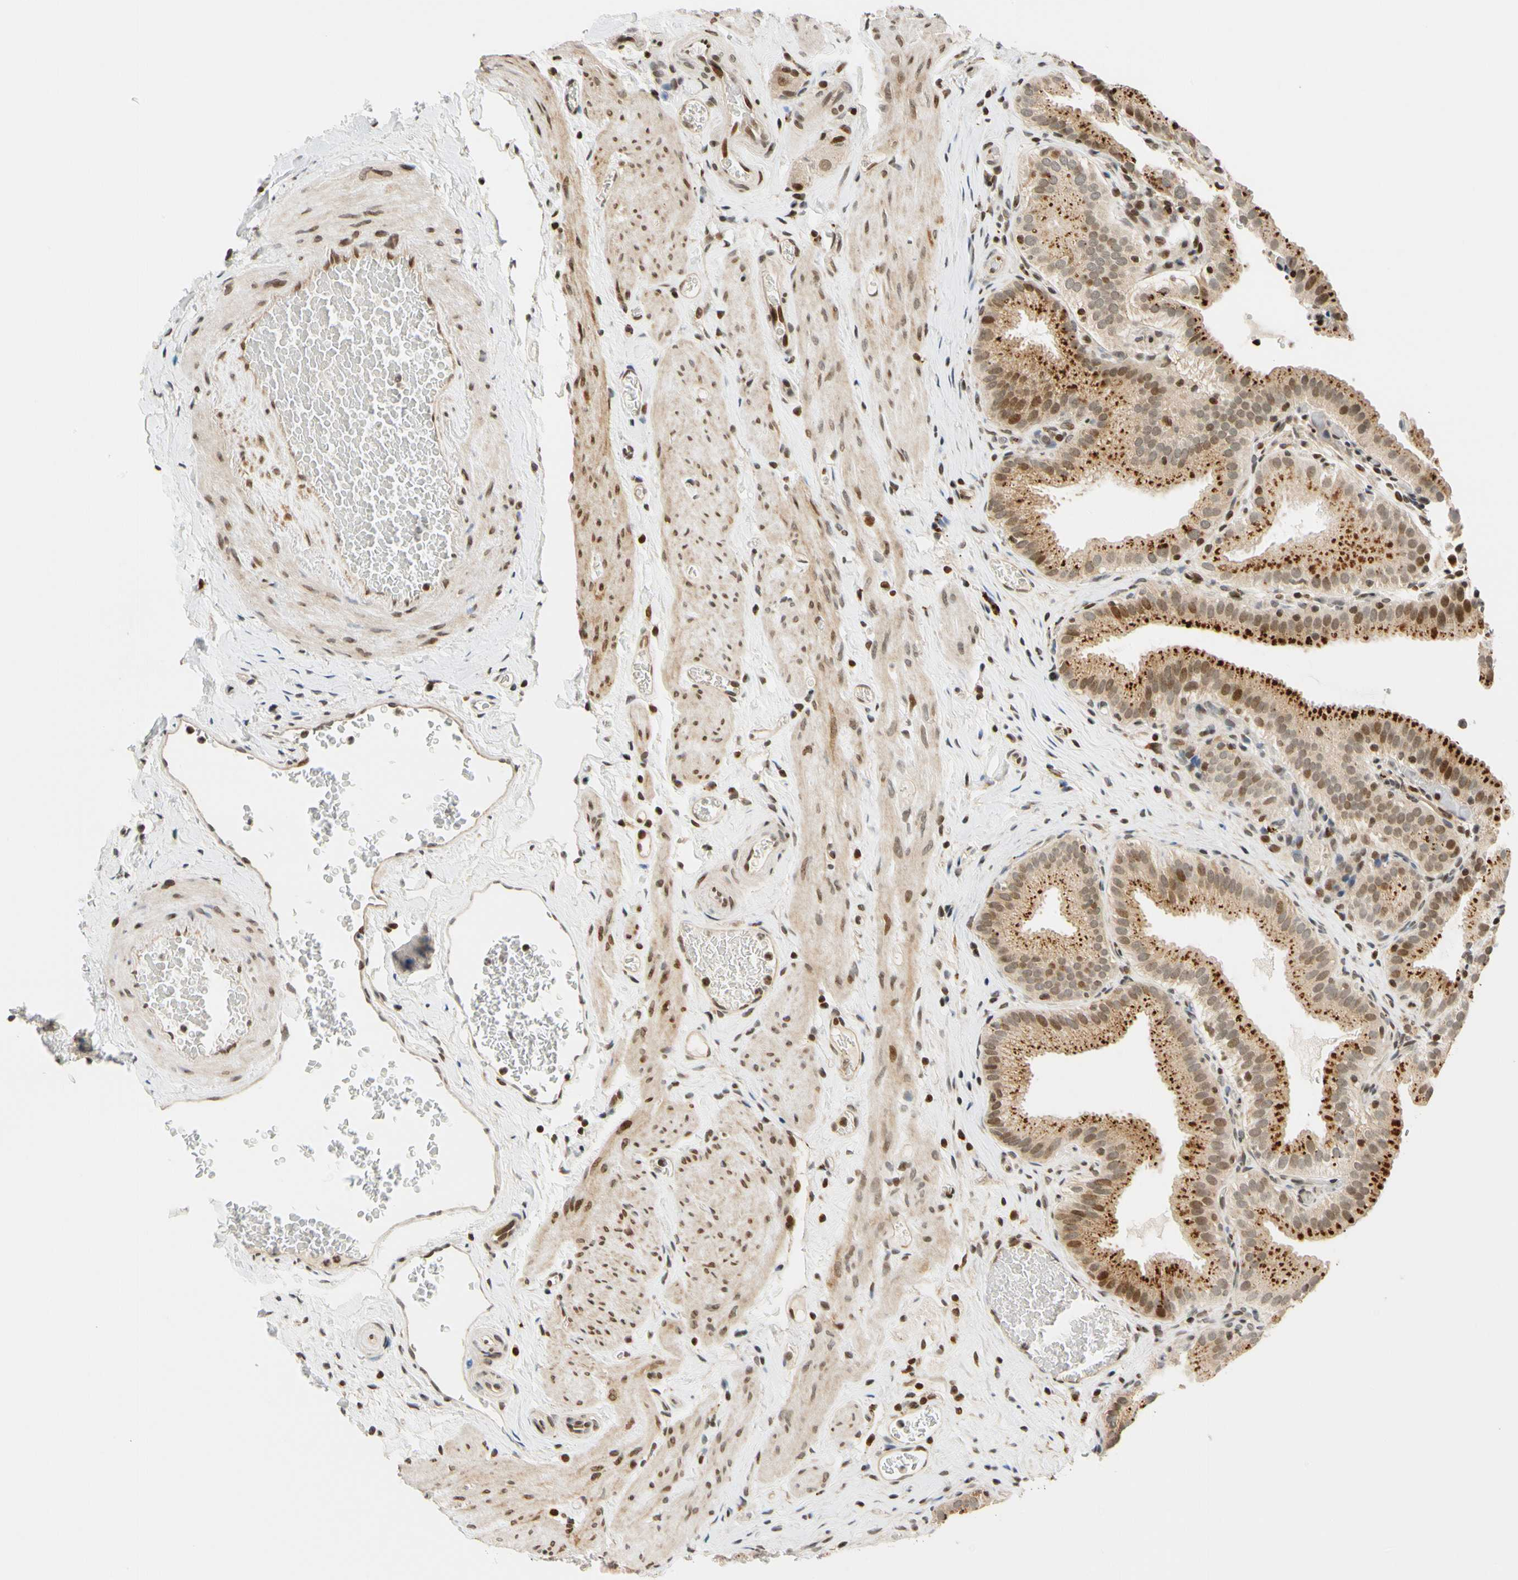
{"staining": {"intensity": "moderate", "quantity": ">75%", "location": "cytoplasmic/membranous,nuclear"}, "tissue": "gallbladder", "cell_type": "Glandular cells", "image_type": "normal", "snomed": [{"axis": "morphology", "description": "Normal tissue, NOS"}, {"axis": "topography", "description": "Gallbladder"}], "caption": "Gallbladder stained for a protein (brown) reveals moderate cytoplasmic/membranous,nuclear positive staining in approximately >75% of glandular cells.", "gene": "CDK7", "patient": {"sex": "male", "age": 54}}